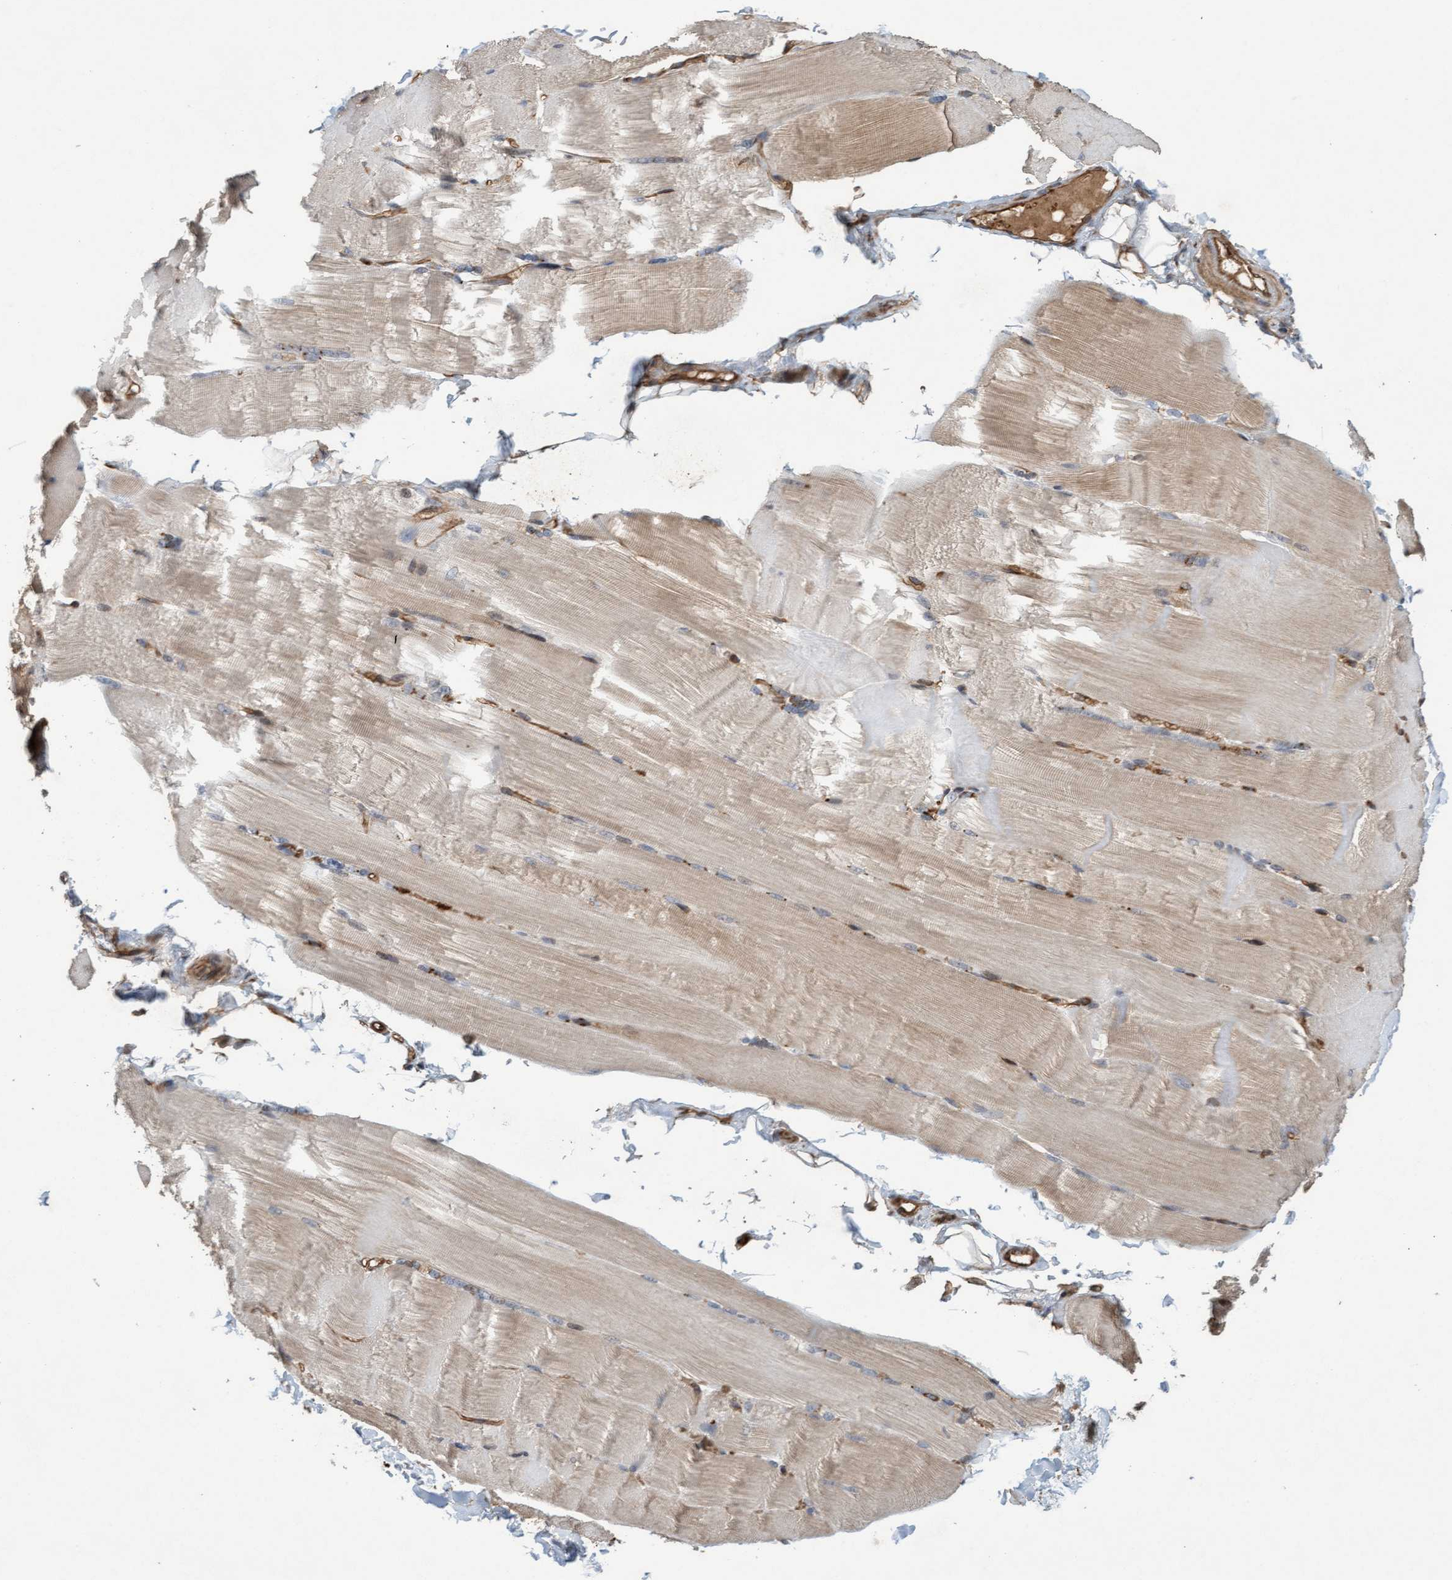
{"staining": {"intensity": "weak", "quantity": ">75%", "location": "cytoplasmic/membranous"}, "tissue": "skeletal muscle", "cell_type": "Myocytes", "image_type": "normal", "snomed": [{"axis": "morphology", "description": "Normal tissue, NOS"}, {"axis": "topography", "description": "Skin"}, {"axis": "topography", "description": "Skeletal muscle"}], "caption": "DAB immunohistochemical staining of benign skeletal muscle displays weak cytoplasmic/membranous protein staining in about >75% of myocytes.", "gene": "CDC42EP4", "patient": {"sex": "male", "age": 83}}